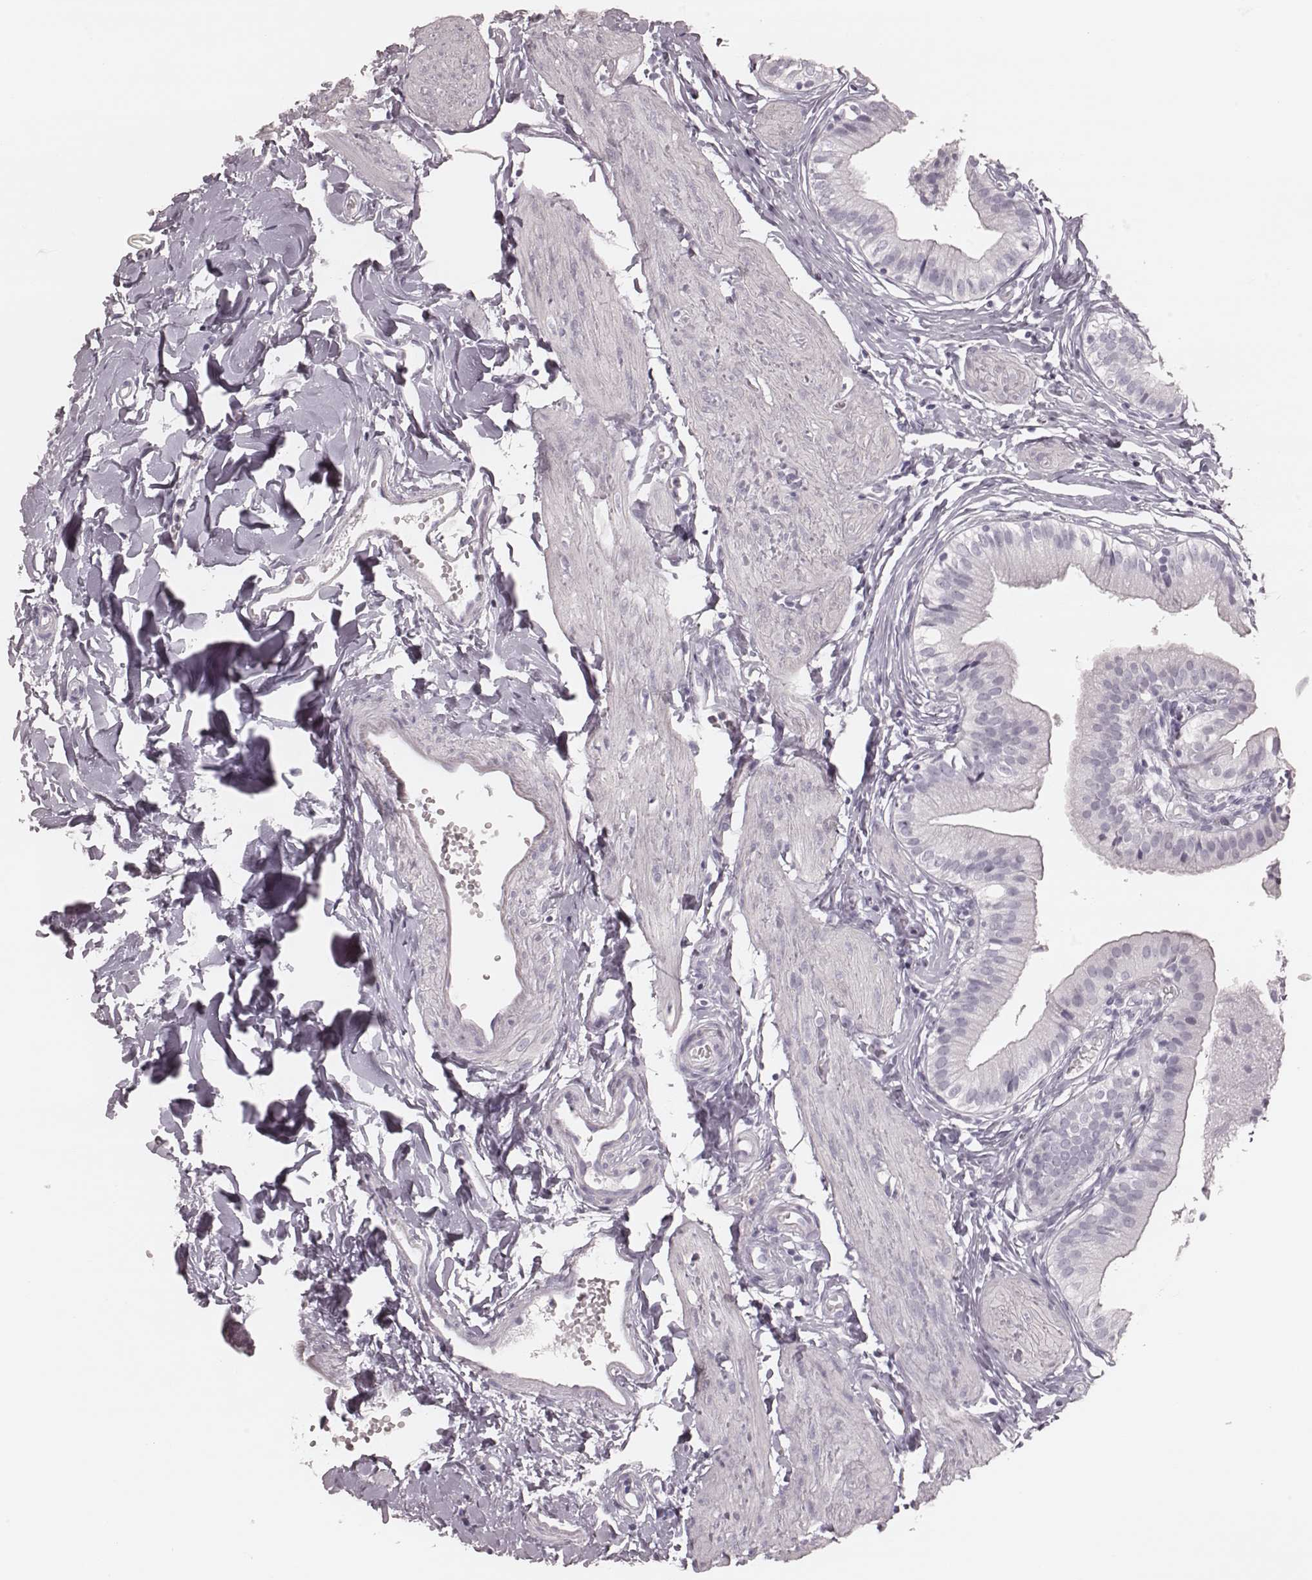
{"staining": {"intensity": "negative", "quantity": "none", "location": "none"}, "tissue": "gallbladder", "cell_type": "Glandular cells", "image_type": "normal", "snomed": [{"axis": "morphology", "description": "Normal tissue, NOS"}, {"axis": "topography", "description": "Gallbladder"}], "caption": "DAB immunohistochemical staining of normal human gallbladder exhibits no significant positivity in glandular cells. (DAB (3,3'-diaminobenzidine) immunohistochemistry (IHC), high magnification).", "gene": "KRT74", "patient": {"sex": "female", "age": 47}}